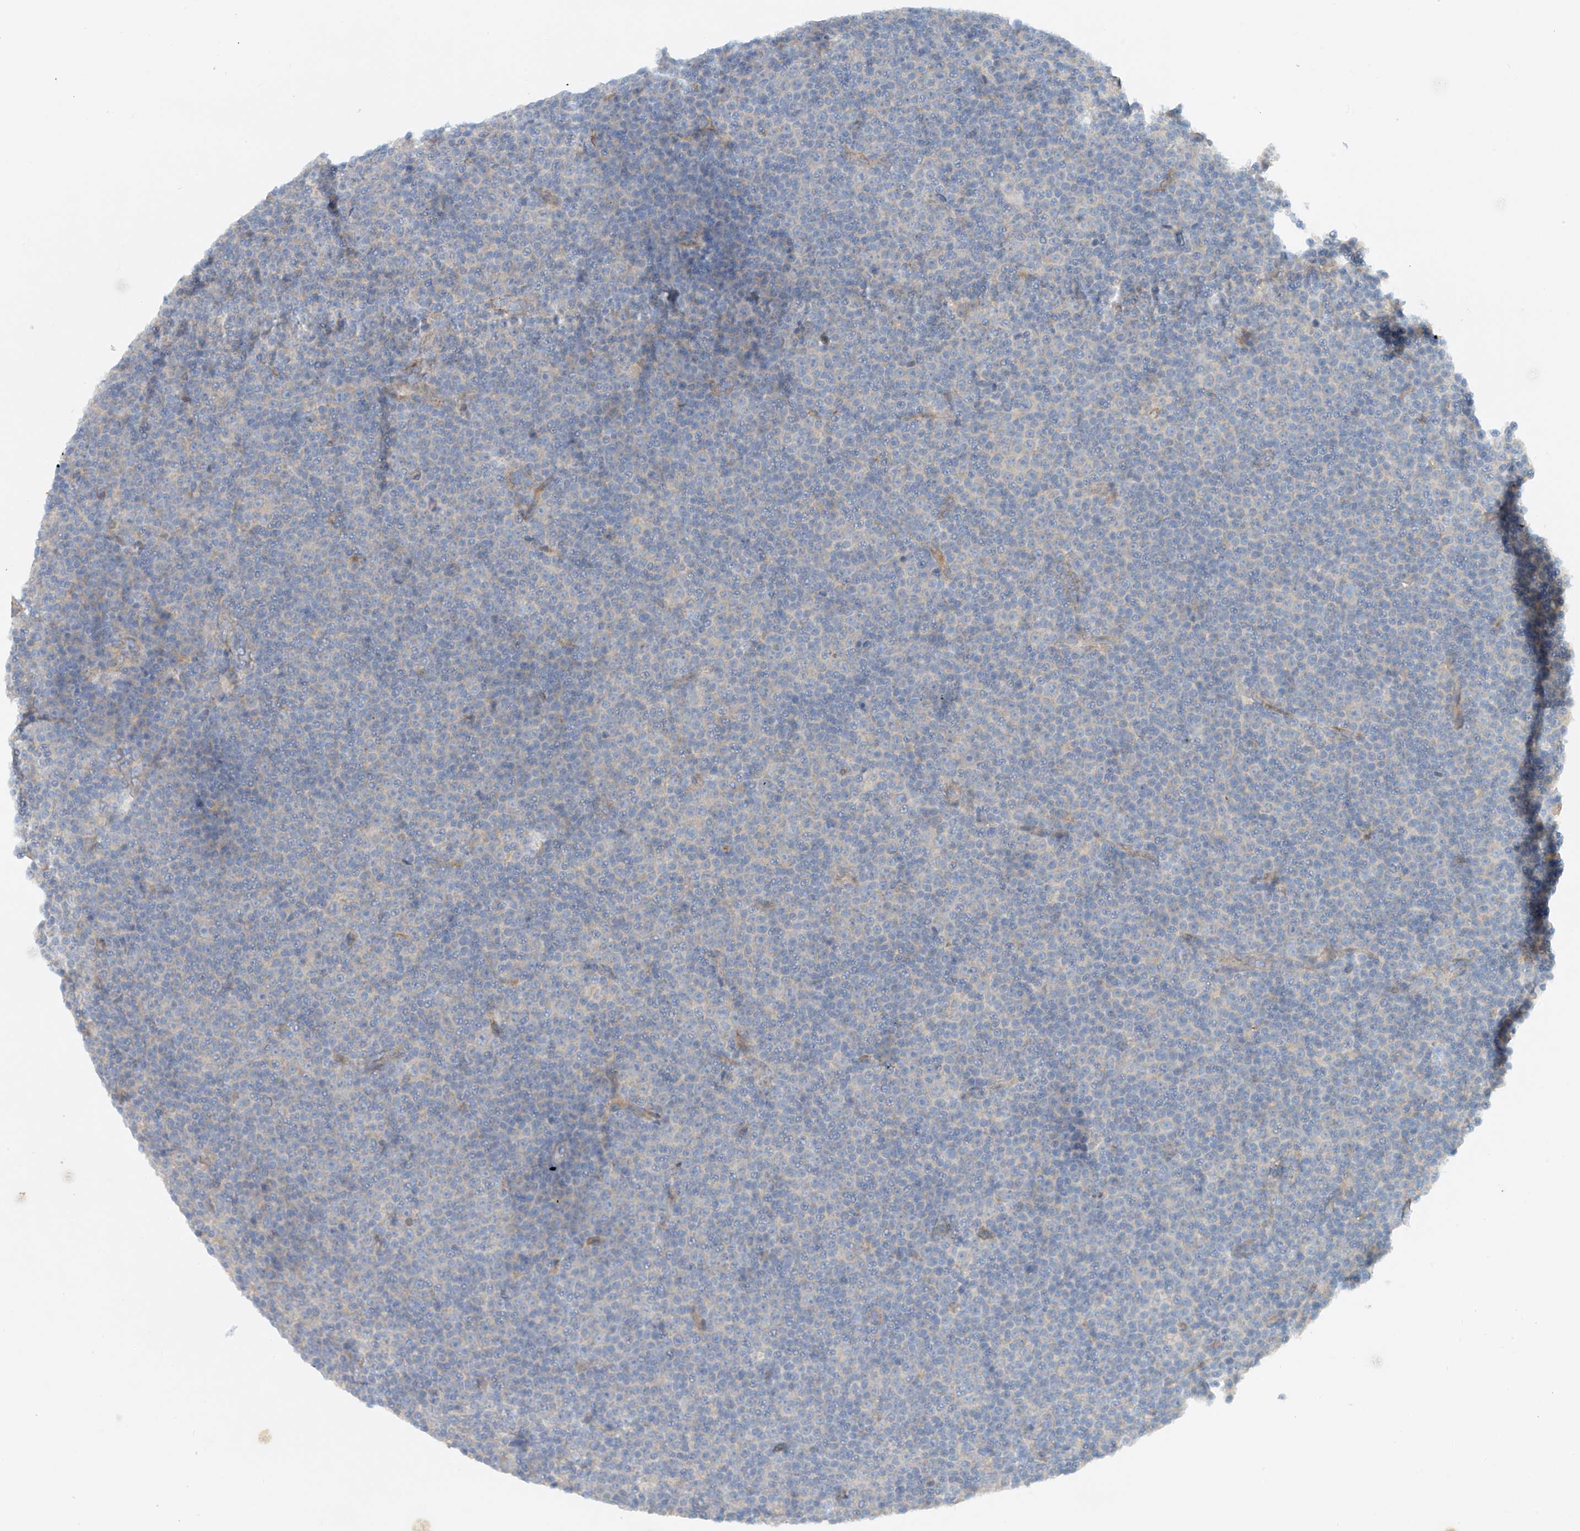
{"staining": {"intensity": "negative", "quantity": "none", "location": "none"}, "tissue": "lymphoma", "cell_type": "Tumor cells", "image_type": "cancer", "snomed": [{"axis": "morphology", "description": "Malignant lymphoma, non-Hodgkin's type, Low grade"}, {"axis": "topography", "description": "Lymph node"}], "caption": "There is no significant staining in tumor cells of lymphoma.", "gene": "LYRM9", "patient": {"sex": "female", "age": 67}}